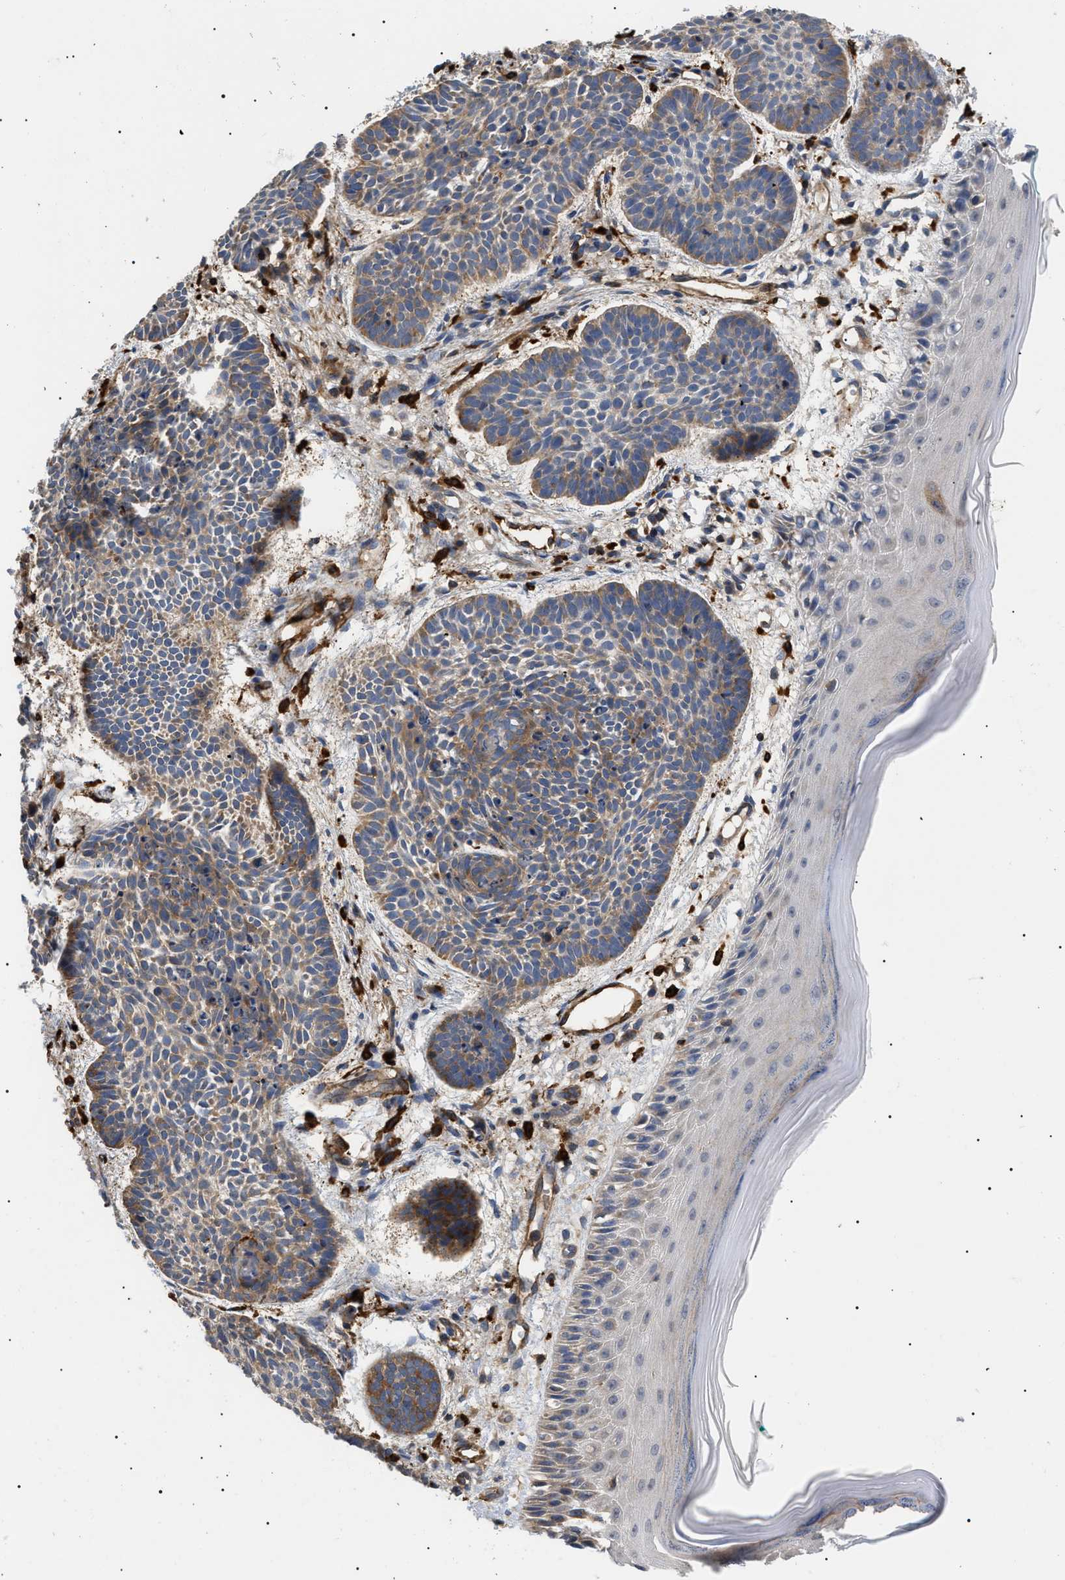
{"staining": {"intensity": "moderate", "quantity": ">75%", "location": "cytoplasmic/membranous"}, "tissue": "skin cancer", "cell_type": "Tumor cells", "image_type": "cancer", "snomed": [{"axis": "morphology", "description": "Basal cell carcinoma"}, {"axis": "topography", "description": "Skin"}], "caption": "This histopathology image demonstrates immunohistochemistry (IHC) staining of human skin basal cell carcinoma, with medium moderate cytoplasmic/membranous expression in approximately >75% of tumor cells.", "gene": "TMTC4", "patient": {"sex": "male", "age": 60}}